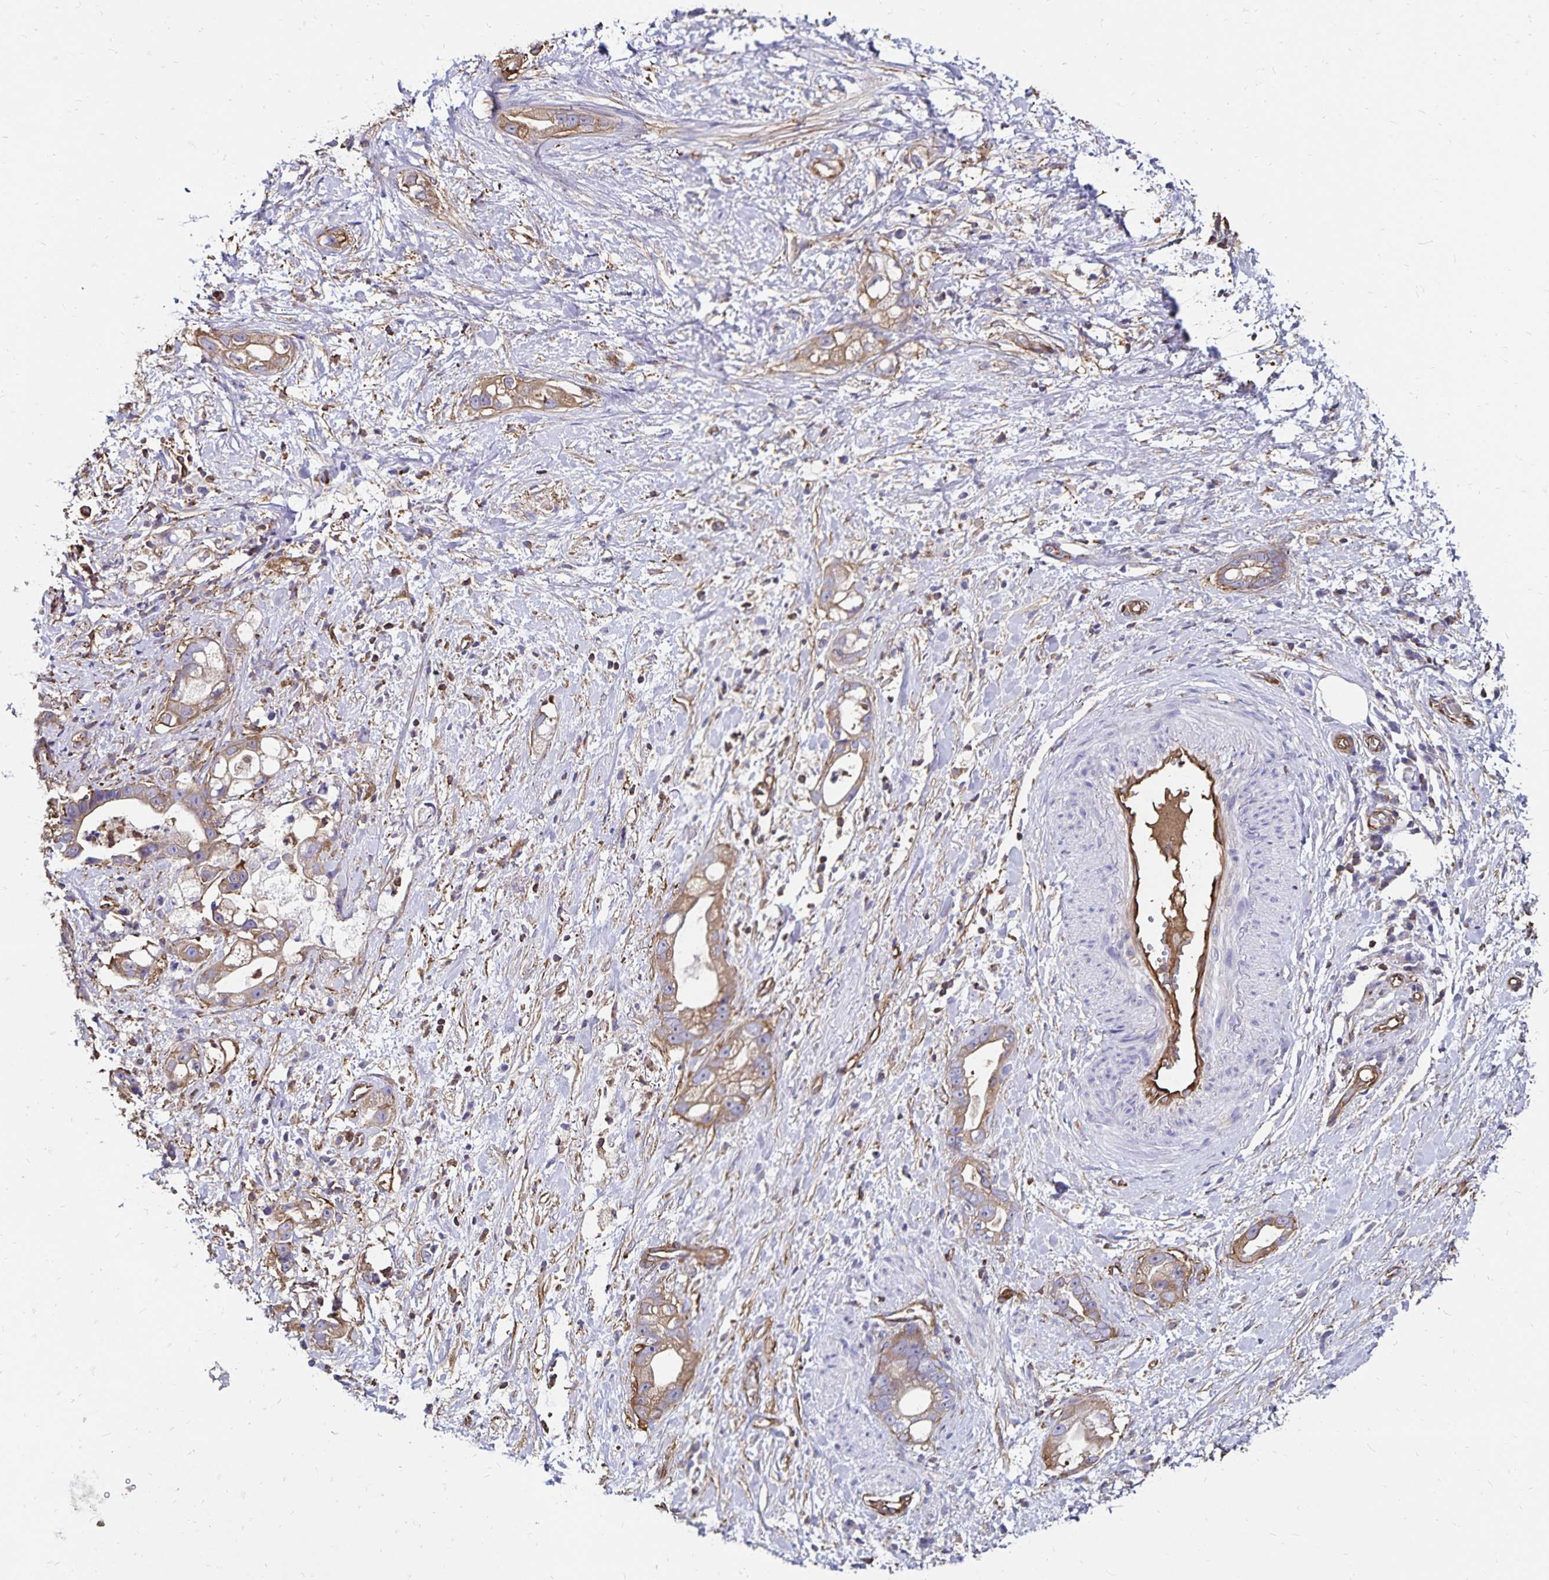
{"staining": {"intensity": "weak", "quantity": ">75%", "location": "cytoplasmic/membranous"}, "tissue": "stomach cancer", "cell_type": "Tumor cells", "image_type": "cancer", "snomed": [{"axis": "morphology", "description": "Adenocarcinoma, NOS"}, {"axis": "topography", "description": "Stomach"}], "caption": "Immunohistochemical staining of human stomach cancer reveals weak cytoplasmic/membranous protein expression in approximately >75% of tumor cells.", "gene": "RPRML", "patient": {"sex": "male", "age": 55}}